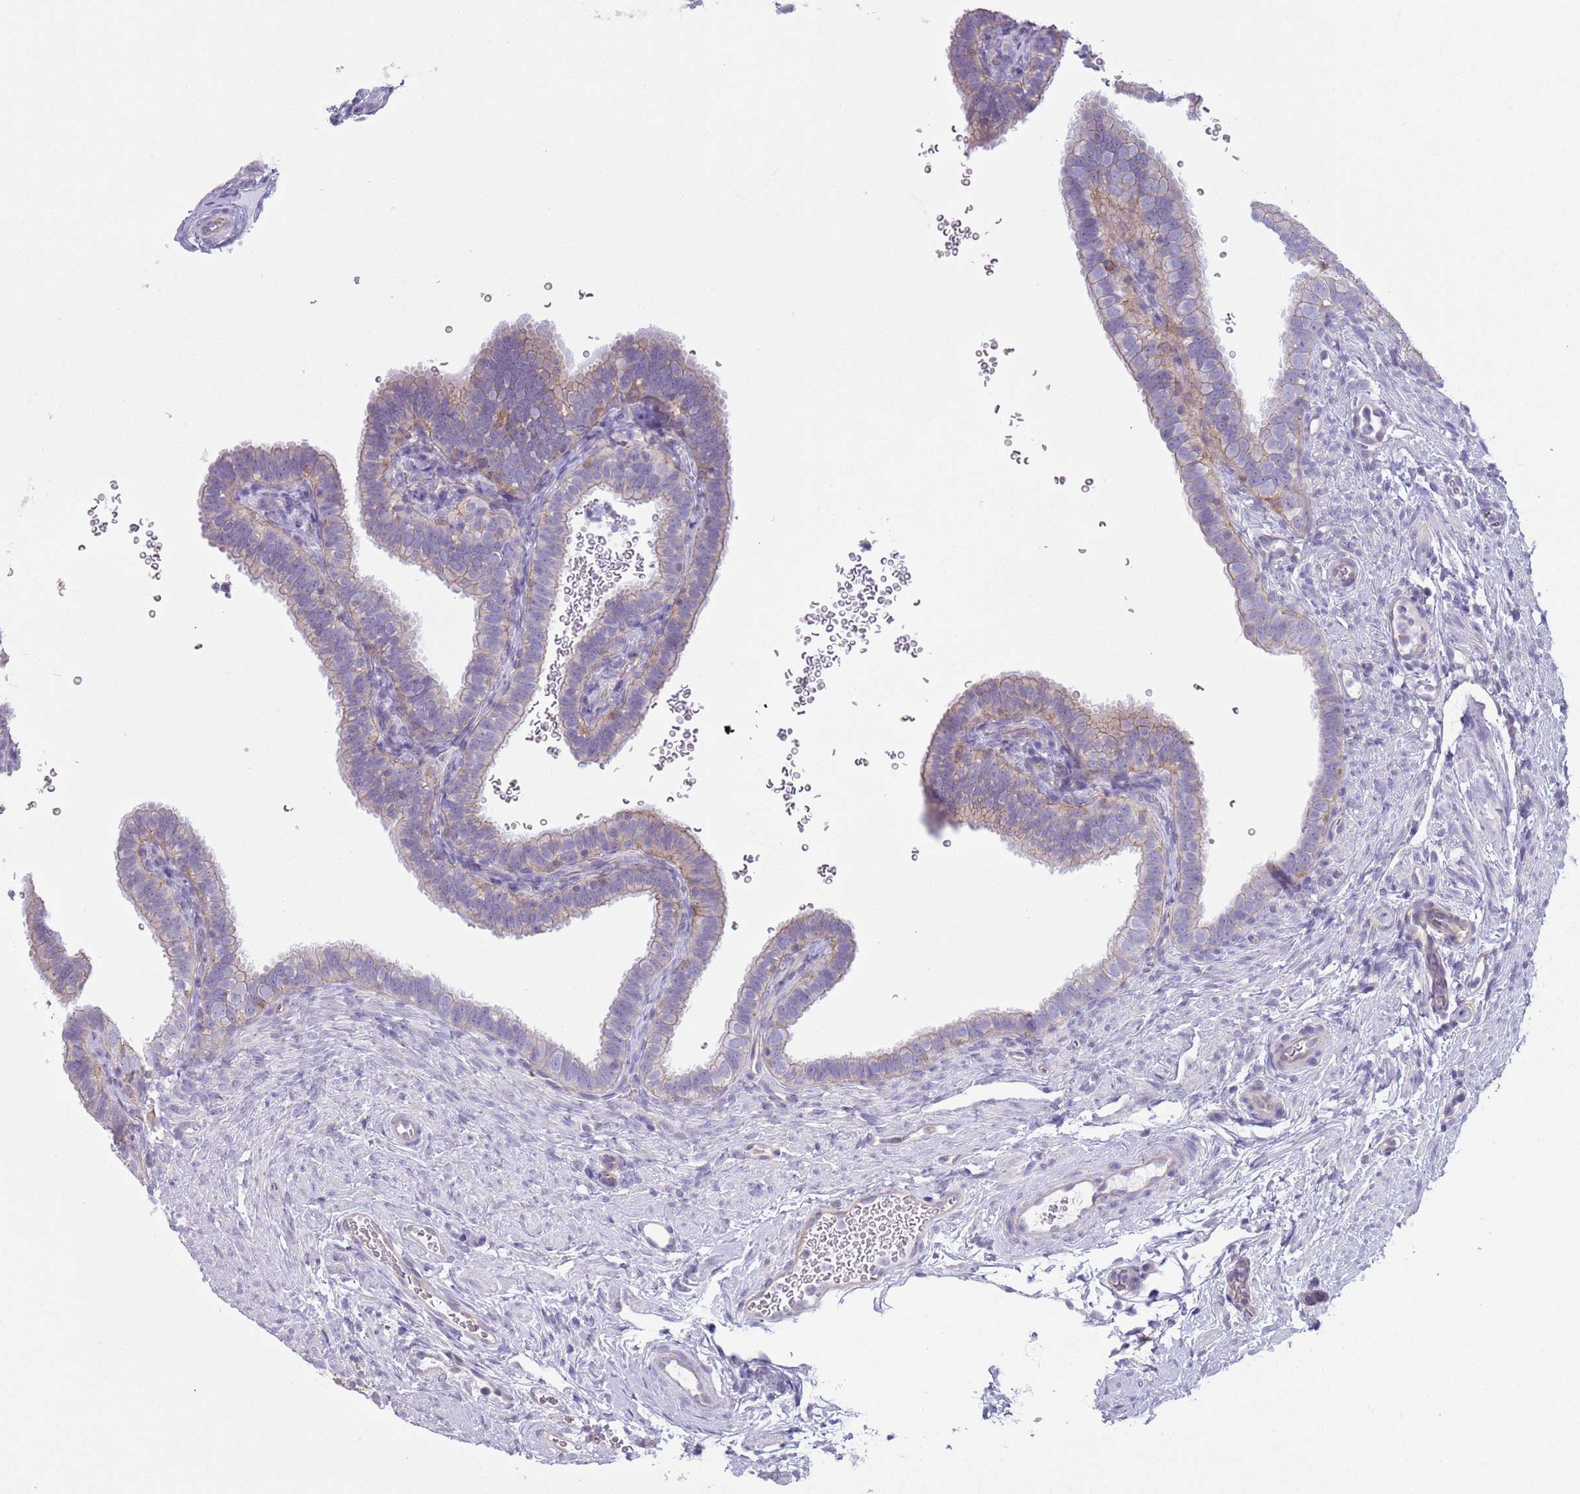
{"staining": {"intensity": "weak", "quantity": "<25%", "location": "cytoplasmic/membranous"}, "tissue": "fallopian tube", "cell_type": "Glandular cells", "image_type": "normal", "snomed": [{"axis": "morphology", "description": "Normal tissue, NOS"}, {"axis": "topography", "description": "Fallopian tube"}], "caption": "Immunohistochemistry (IHC) of normal fallopian tube demonstrates no staining in glandular cells. (DAB immunohistochemistry, high magnification).", "gene": "RBP3", "patient": {"sex": "female", "age": 41}}